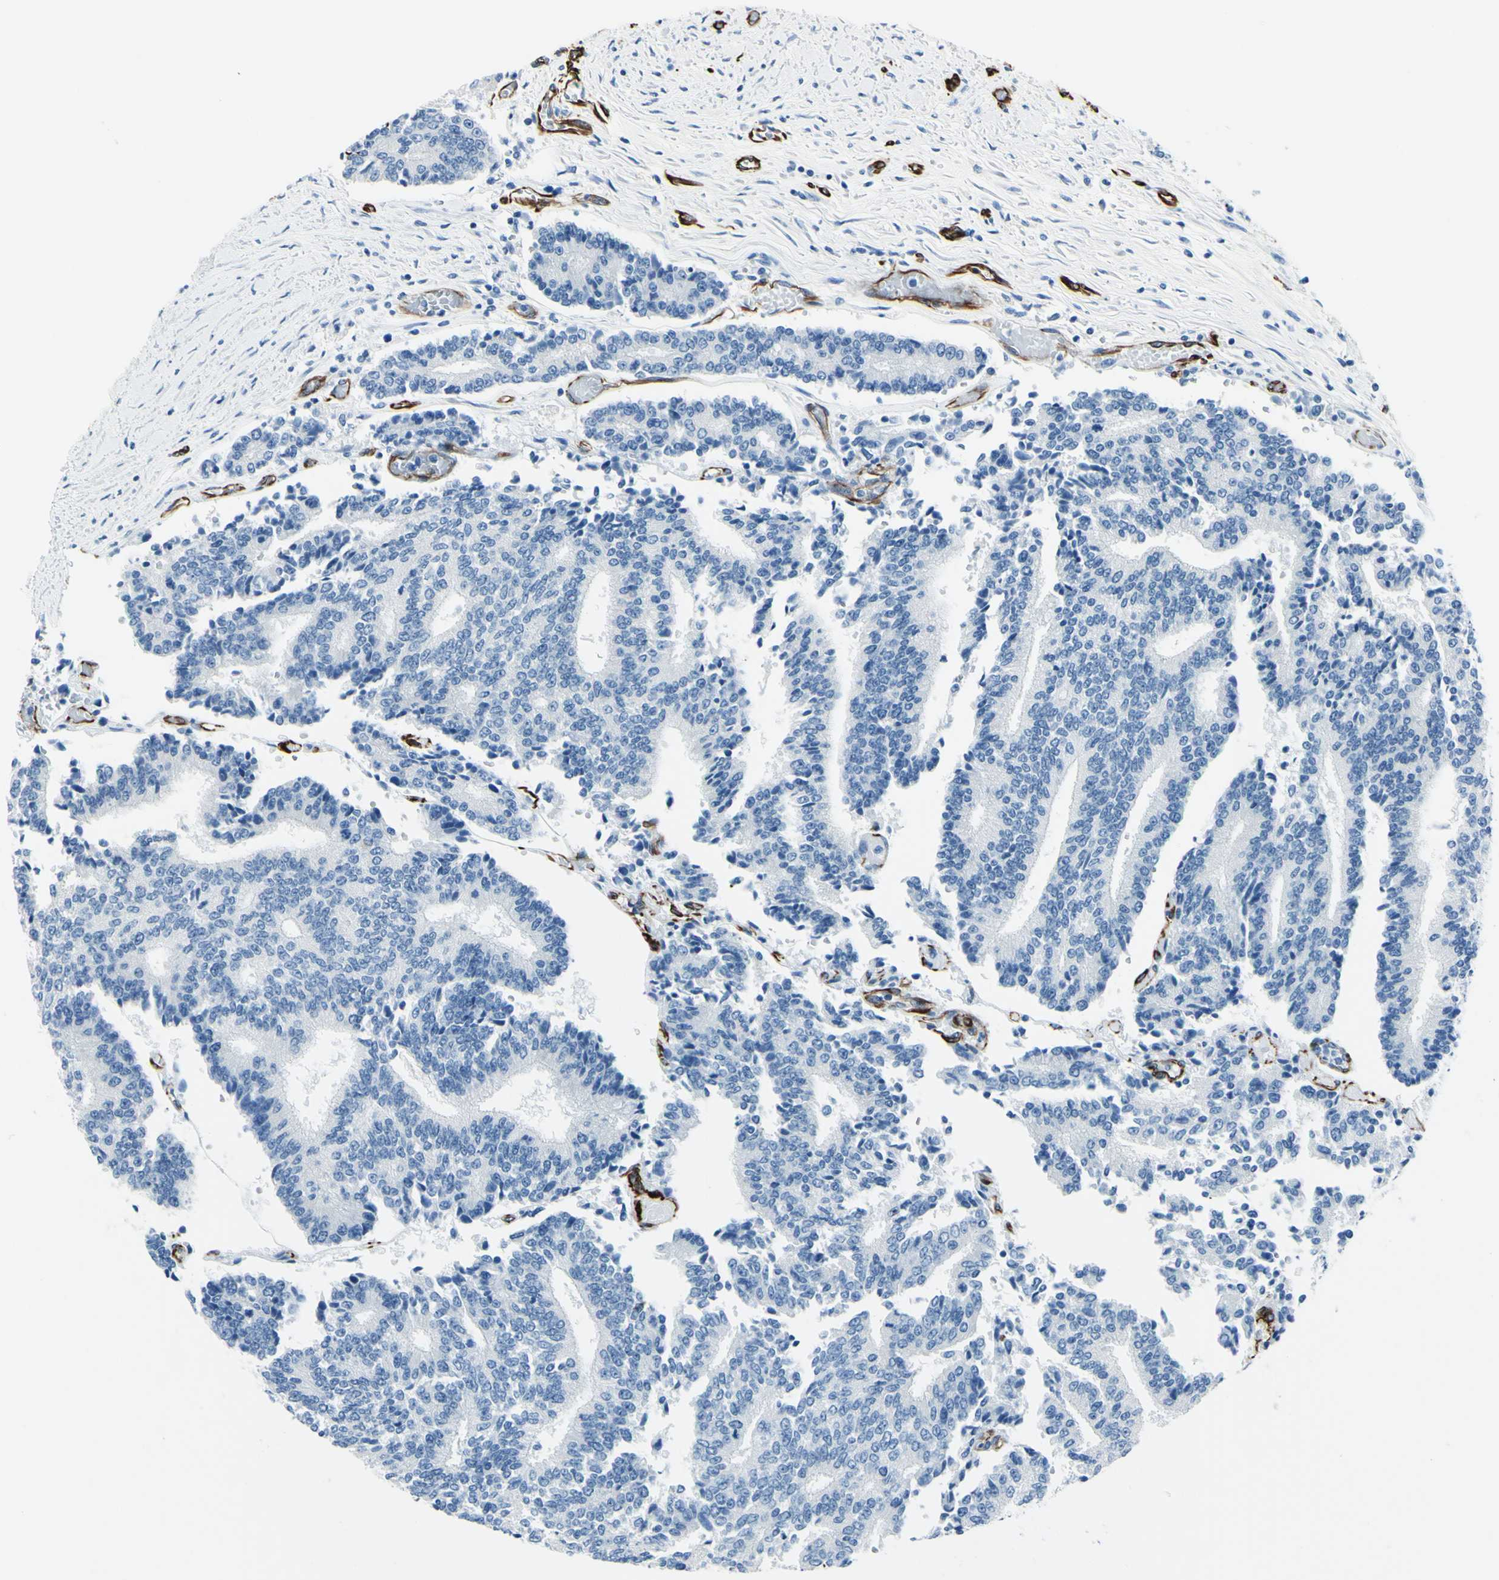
{"staining": {"intensity": "negative", "quantity": "none", "location": "none"}, "tissue": "prostate cancer", "cell_type": "Tumor cells", "image_type": "cancer", "snomed": [{"axis": "morphology", "description": "Normal tissue, NOS"}, {"axis": "morphology", "description": "Adenocarcinoma, High grade"}, {"axis": "topography", "description": "Prostate"}, {"axis": "topography", "description": "Seminal veicle"}], "caption": "High power microscopy micrograph of an immunohistochemistry histopathology image of adenocarcinoma (high-grade) (prostate), revealing no significant staining in tumor cells.", "gene": "PTH2R", "patient": {"sex": "male", "age": 55}}